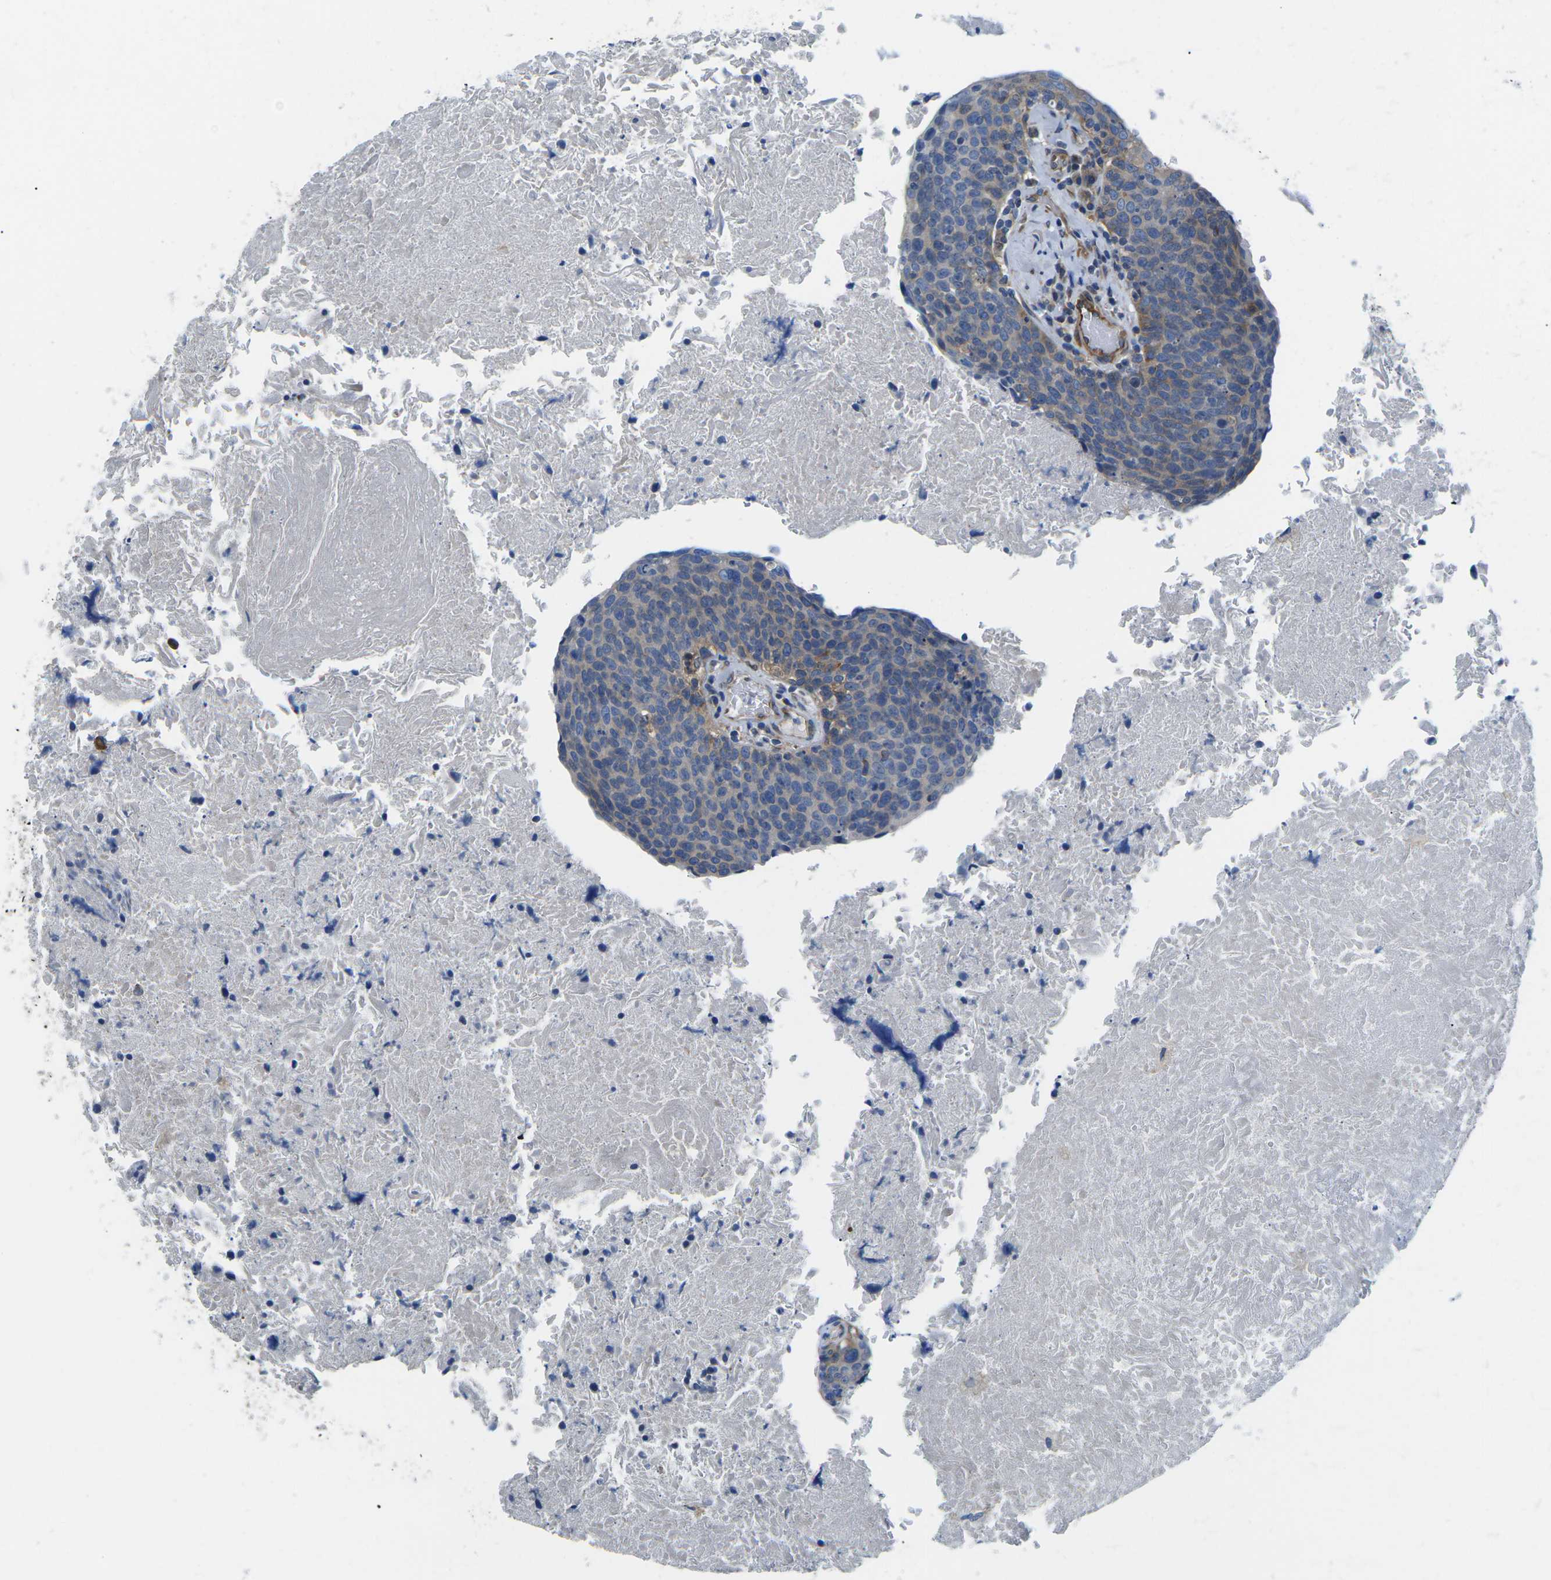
{"staining": {"intensity": "weak", "quantity": "25%-75%", "location": "cytoplasmic/membranous"}, "tissue": "head and neck cancer", "cell_type": "Tumor cells", "image_type": "cancer", "snomed": [{"axis": "morphology", "description": "Squamous cell carcinoma, NOS"}, {"axis": "morphology", "description": "Squamous cell carcinoma, metastatic, NOS"}, {"axis": "topography", "description": "Lymph node"}, {"axis": "topography", "description": "Head-Neck"}], "caption": "Protein staining displays weak cytoplasmic/membranous positivity in about 25%-75% of tumor cells in head and neck cancer.", "gene": "TMEFF2", "patient": {"sex": "male", "age": 62}}